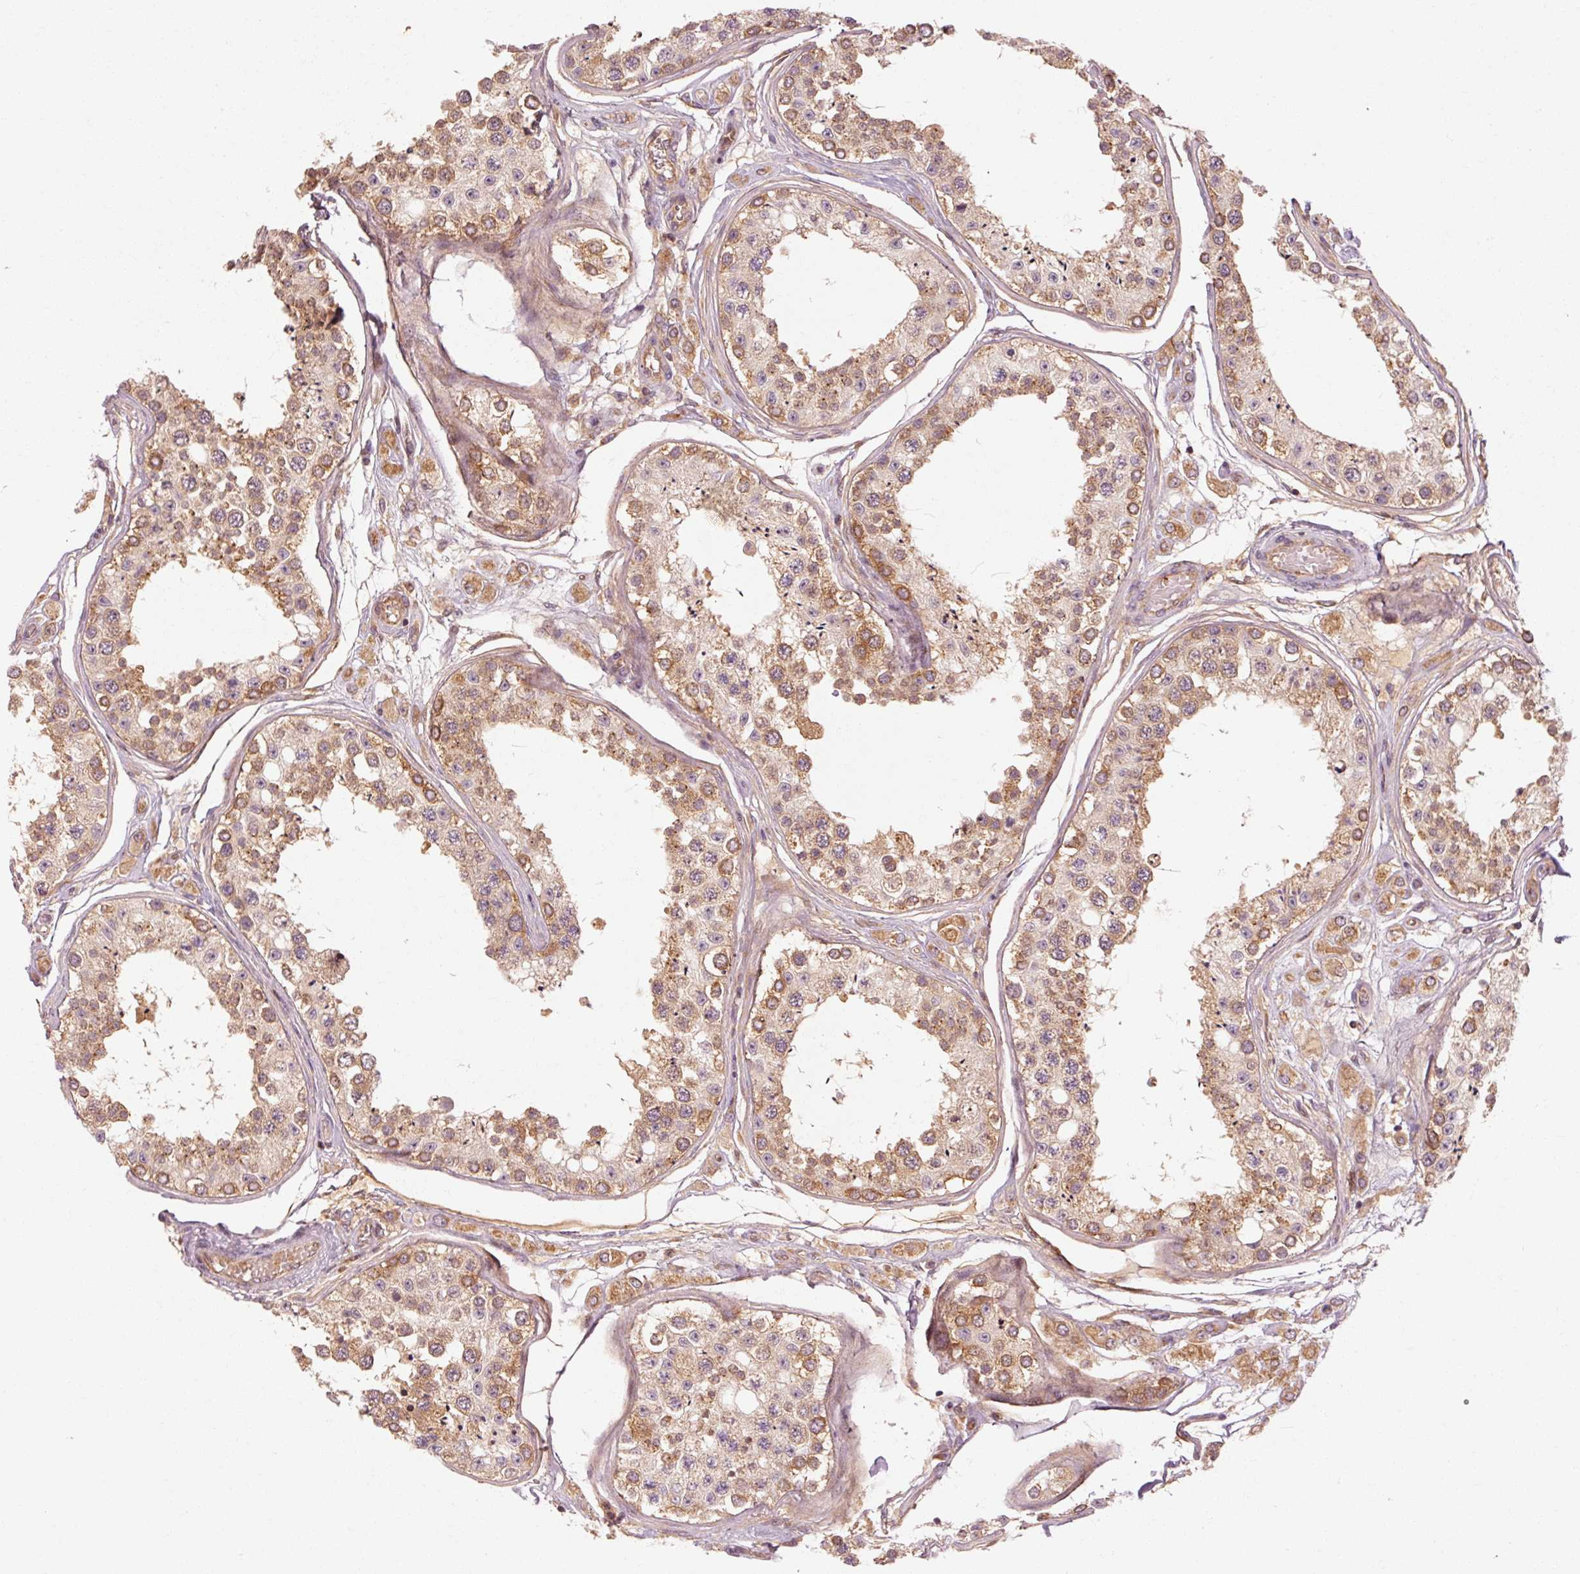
{"staining": {"intensity": "strong", "quantity": "25%-75%", "location": "cytoplasmic/membranous"}, "tissue": "testis", "cell_type": "Cells in seminiferous ducts", "image_type": "normal", "snomed": [{"axis": "morphology", "description": "Normal tissue, NOS"}, {"axis": "topography", "description": "Testis"}], "caption": "A brown stain labels strong cytoplasmic/membranous expression of a protein in cells in seminiferous ducts of unremarkable testis.", "gene": "CTNNA1", "patient": {"sex": "male", "age": 25}}